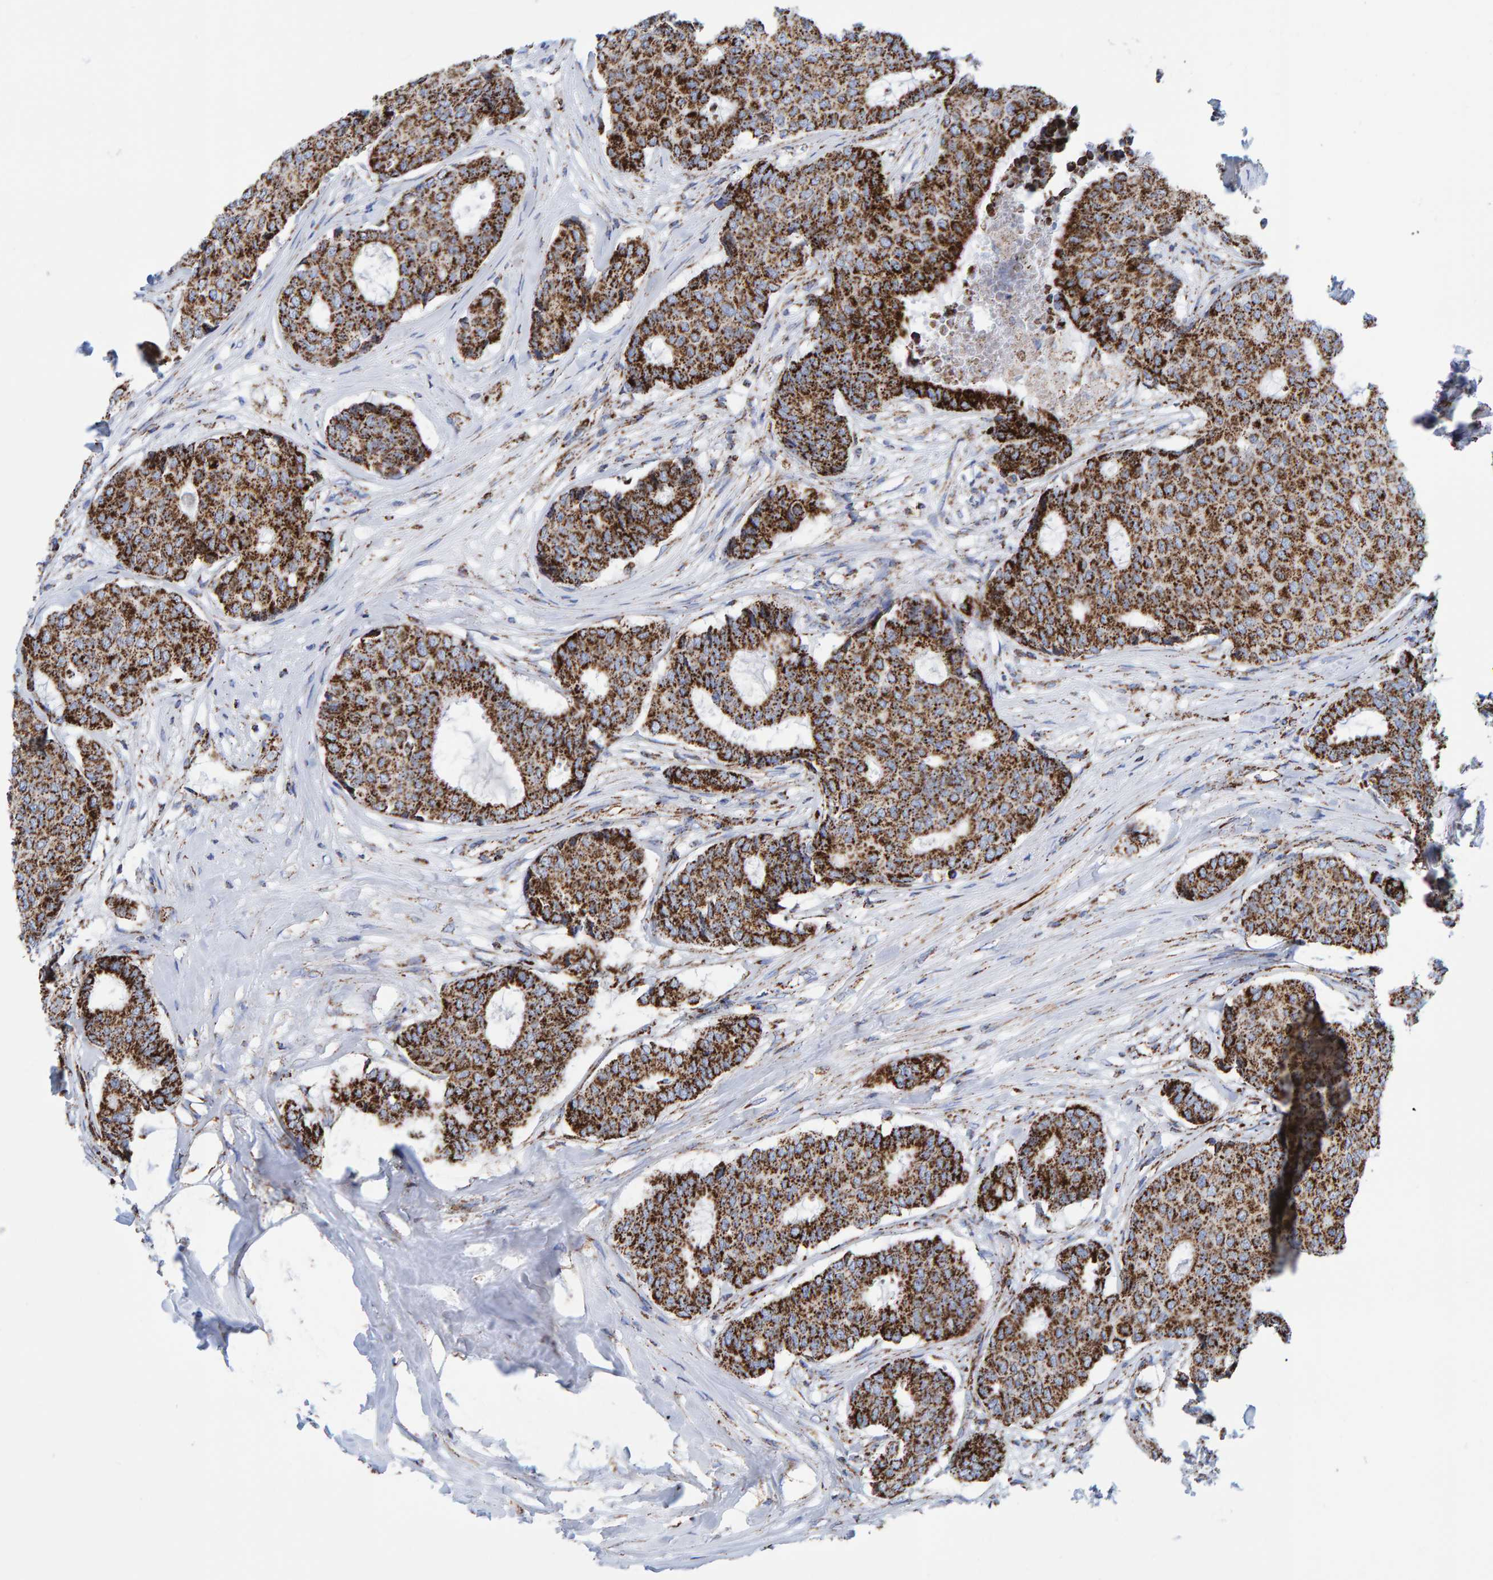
{"staining": {"intensity": "strong", "quantity": ">75%", "location": "cytoplasmic/membranous"}, "tissue": "breast cancer", "cell_type": "Tumor cells", "image_type": "cancer", "snomed": [{"axis": "morphology", "description": "Duct carcinoma"}, {"axis": "topography", "description": "Breast"}], "caption": "Infiltrating ductal carcinoma (breast) was stained to show a protein in brown. There is high levels of strong cytoplasmic/membranous positivity in about >75% of tumor cells.", "gene": "ENSG00000262660", "patient": {"sex": "female", "age": 75}}